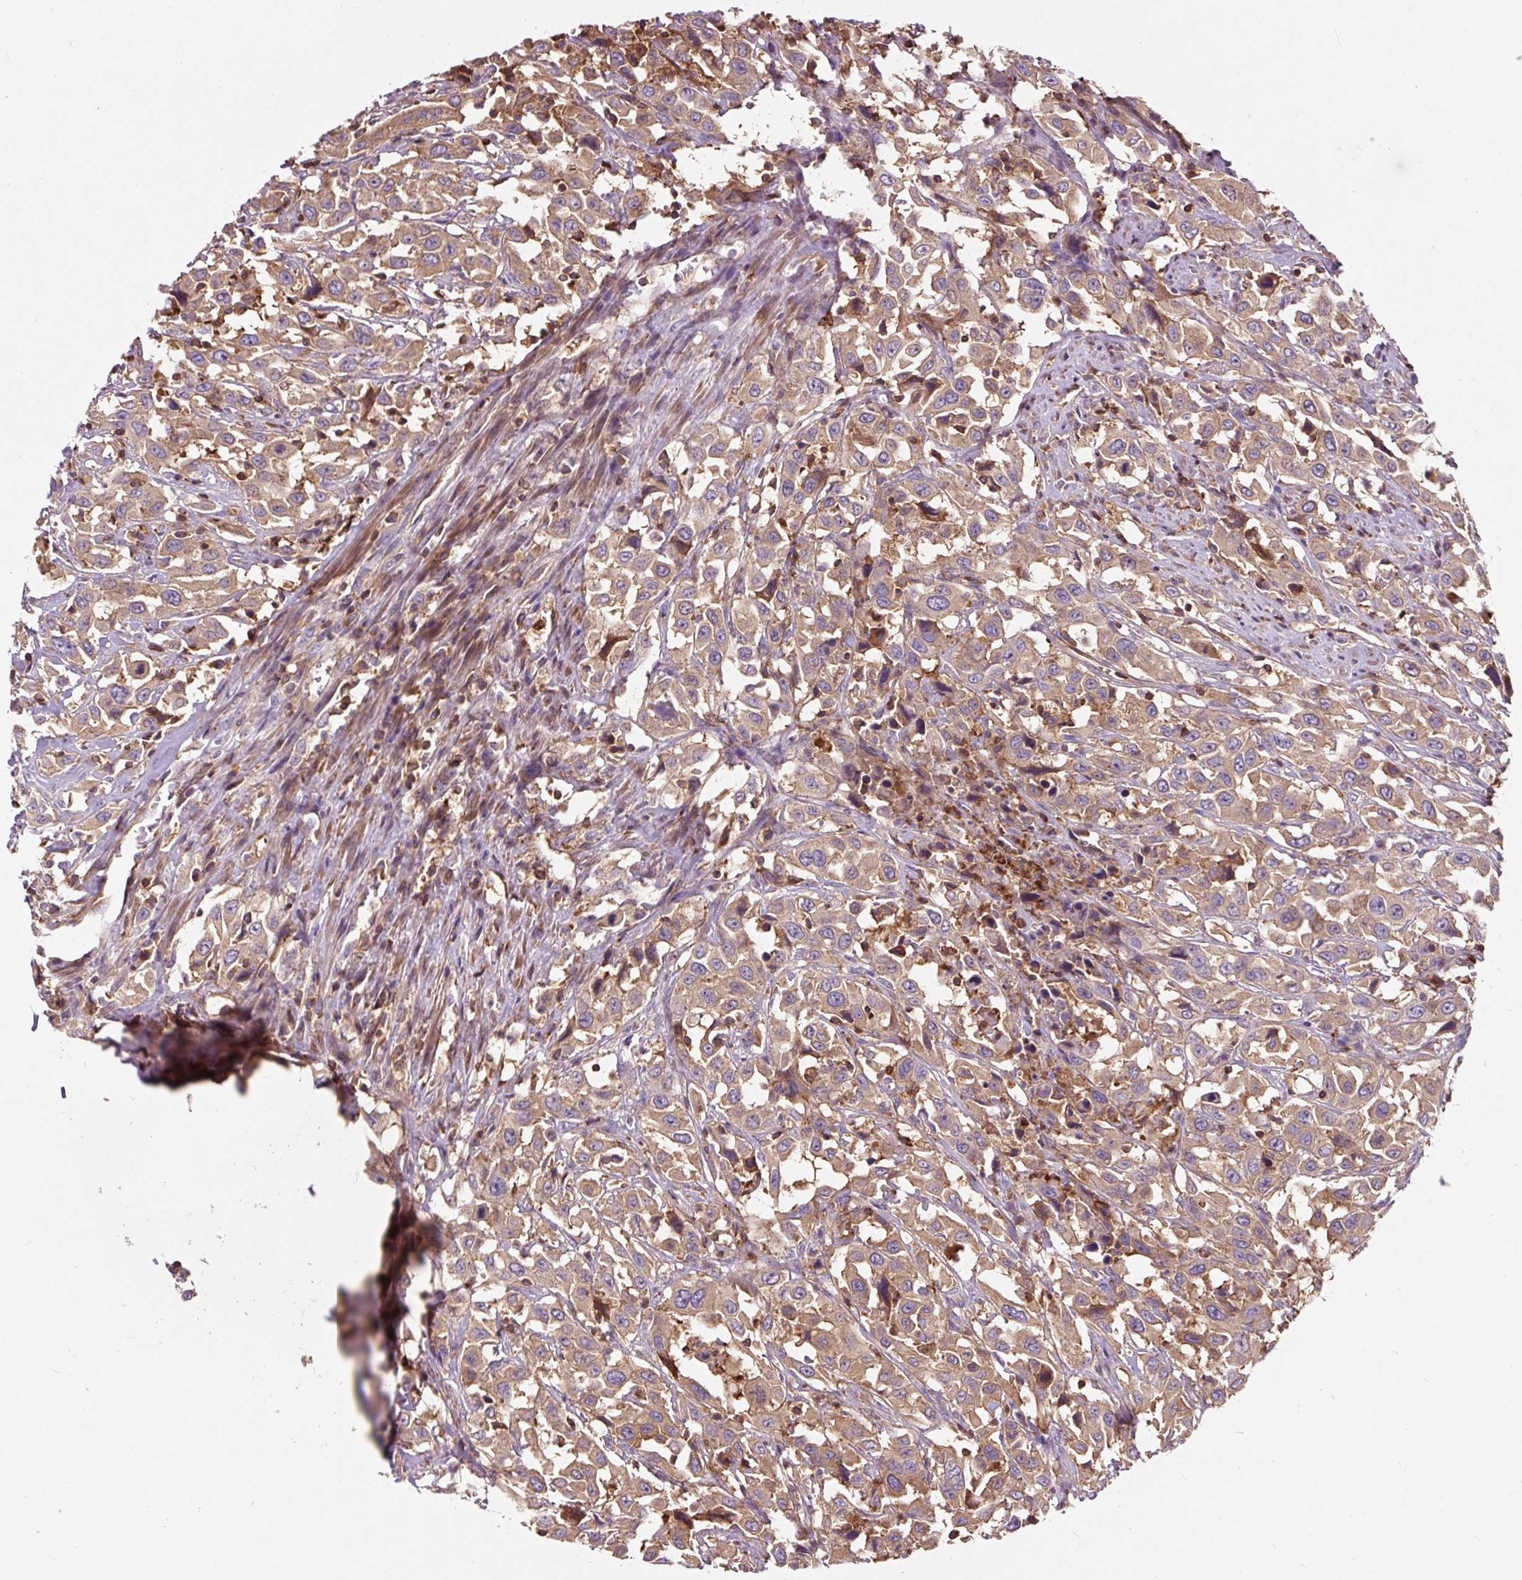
{"staining": {"intensity": "moderate", "quantity": ">75%", "location": "cytoplasmic/membranous"}, "tissue": "urothelial cancer", "cell_type": "Tumor cells", "image_type": "cancer", "snomed": [{"axis": "morphology", "description": "Urothelial carcinoma, High grade"}, {"axis": "topography", "description": "Urinary bladder"}], "caption": "Urothelial cancer stained with a brown dye demonstrates moderate cytoplasmic/membranous positive expression in approximately >75% of tumor cells.", "gene": "CISD3", "patient": {"sex": "male", "age": 61}}